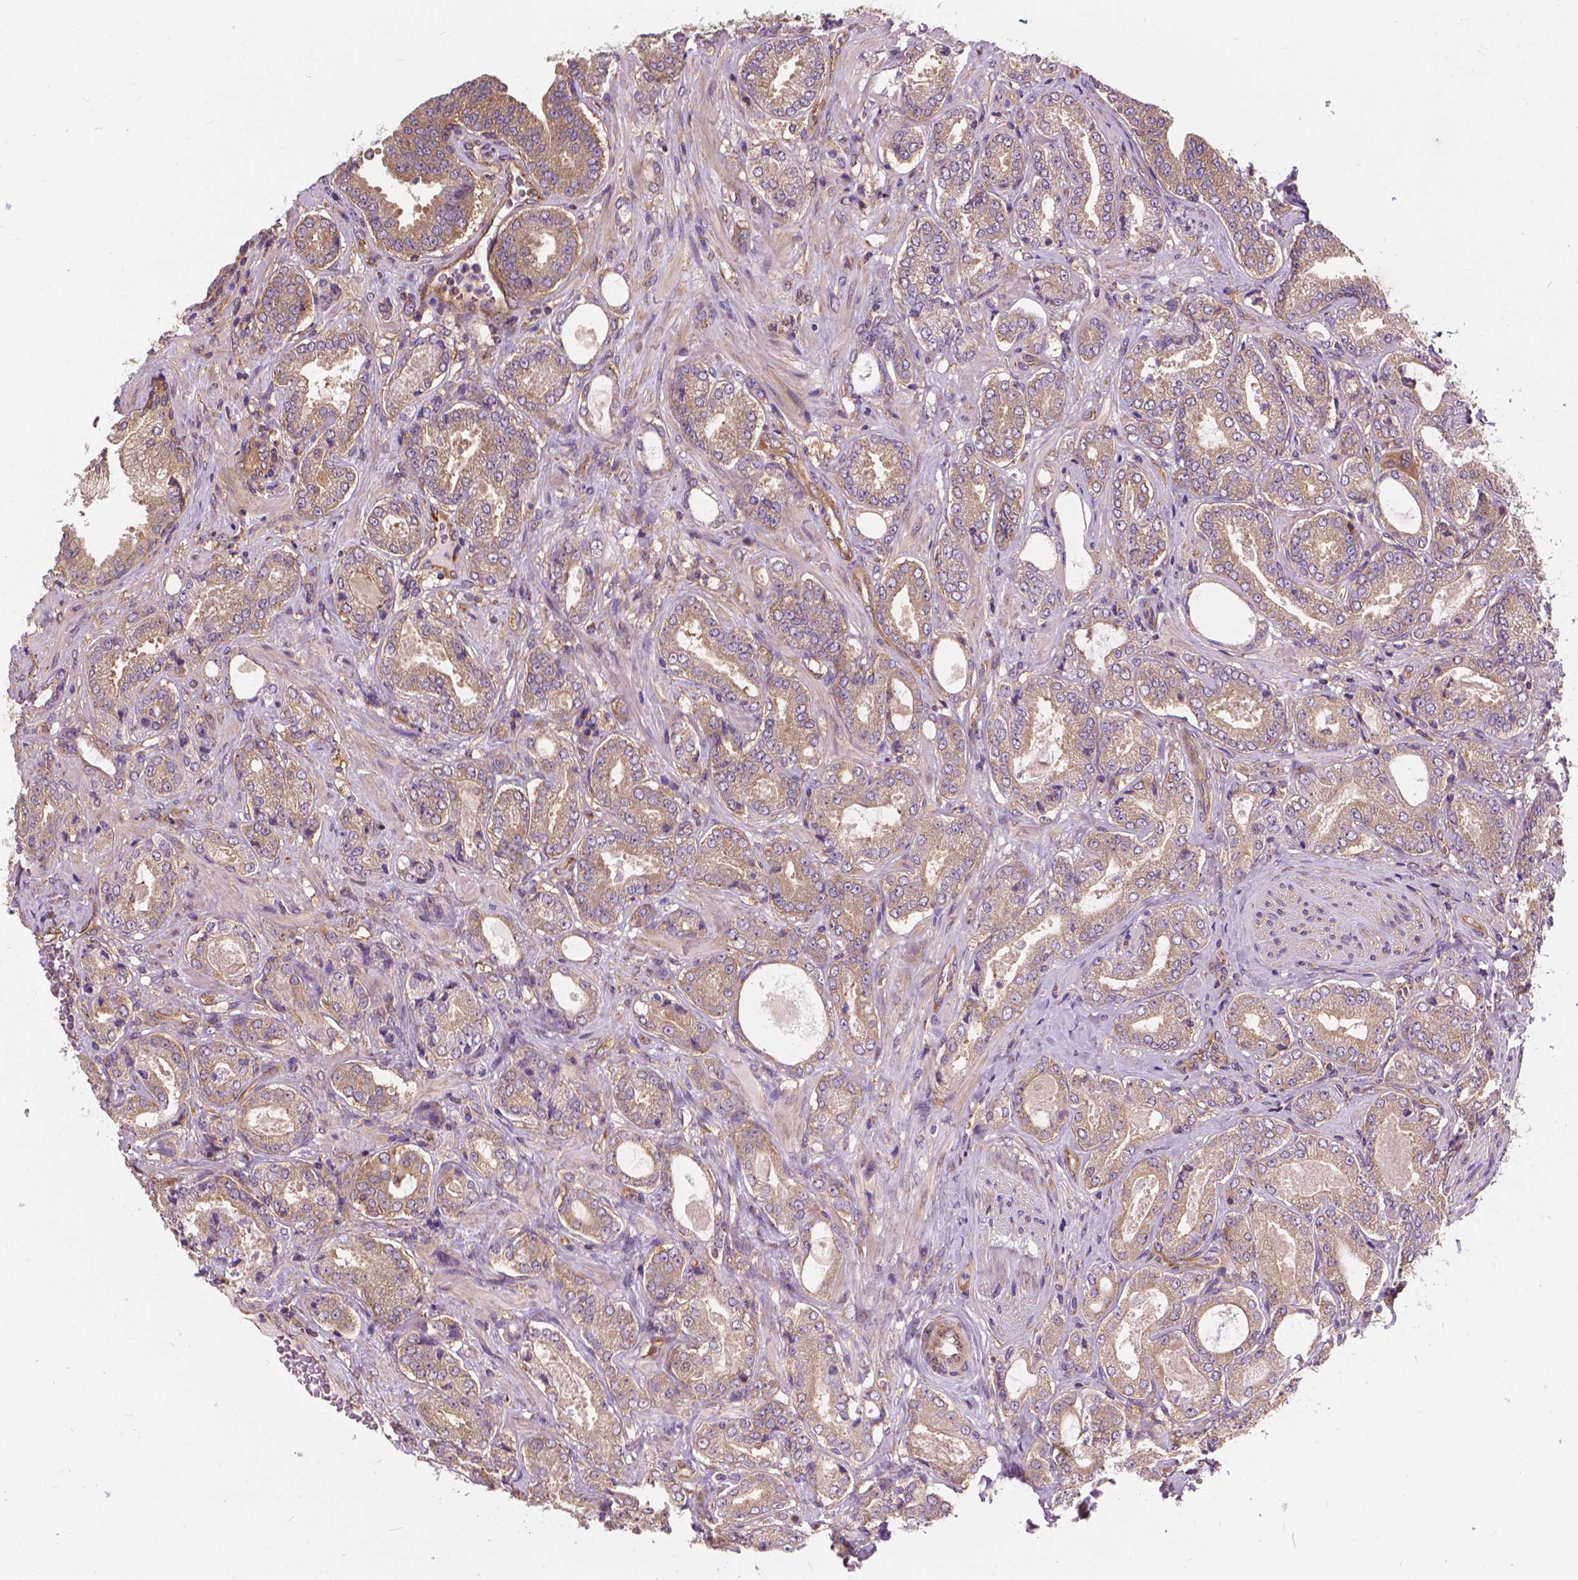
{"staining": {"intensity": "weak", "quantity": "25%-75%", "location": "cytoplasmic/membranous"}, "tissue": "prostate cancer", "cell_type": "Tumor cells", "image_type": "cancer", "snomed": [{"axis": "morphology", "description": "Adenocarcinoma, NOS"}, {"axis": "topography", "description": "Prostate"}], "caption": "Immunohistochemical staining of human prostate cancer (adenocarcinoma) displays weak cytoplasmic/membranous protein staining in about 25%-75% of tumor cells.", "gene": "MZT1", "patient": {"sex": "male", "age": 64}}